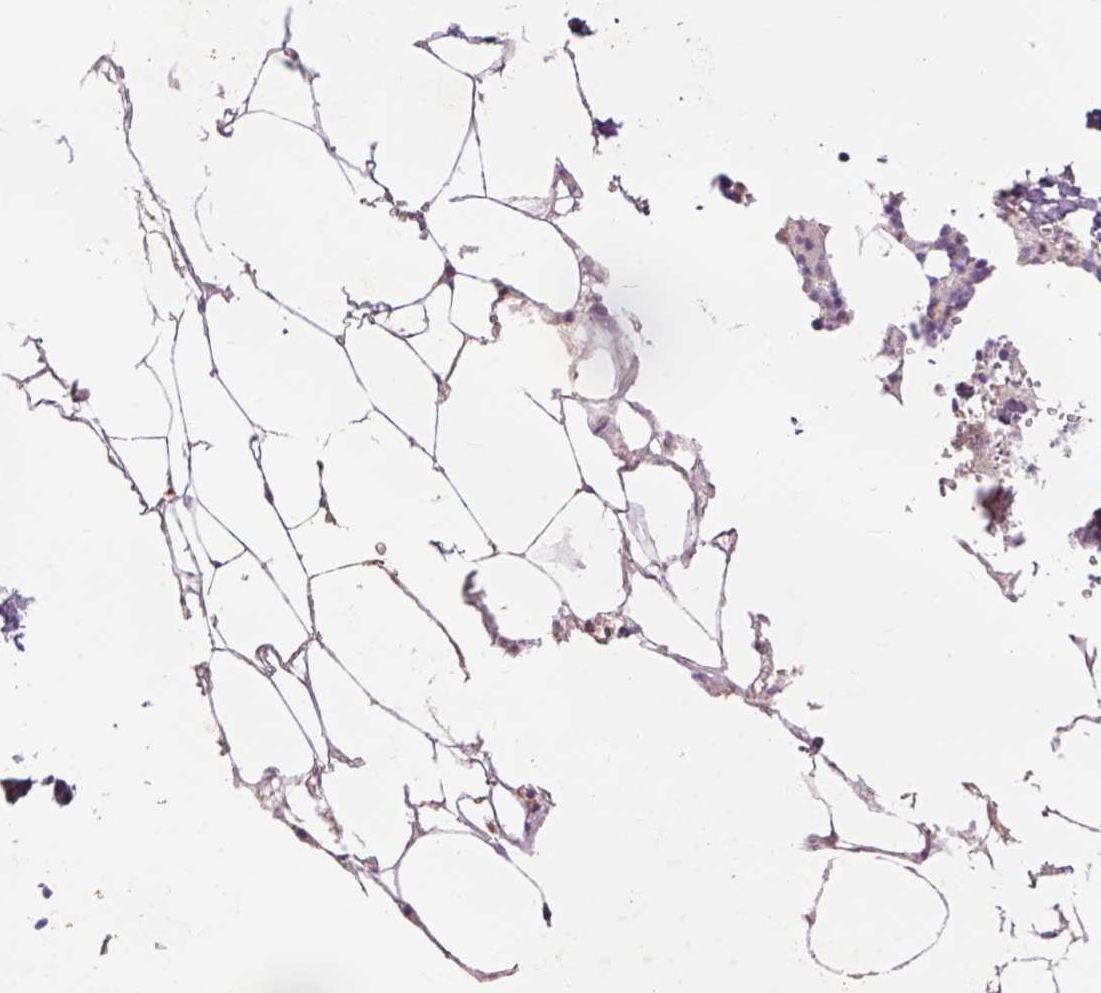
{"staining": {"intensity": "moderate", "quantity": "25%-75%", "location": "cytoplasmic/membranous"}, "tissue": "bone marrow", "cell_type": "Hematopoietic cells", "image_type": "normal", "snomed": [{"axis": "morphology", "description": "Normal tissue, NOS"}, {"axis": "topography", "description": "Bone marrow"}], "caption": "IHC histopathology image of unremarkable bone marrow stained for a protein (brown), which displays medium levels of moderate cytoplasmic/membranous positivity in about 25%-75% of hematopoietic cells.", "gene": "PRDX5", "patient": {"sex": "male", "age": 54}}